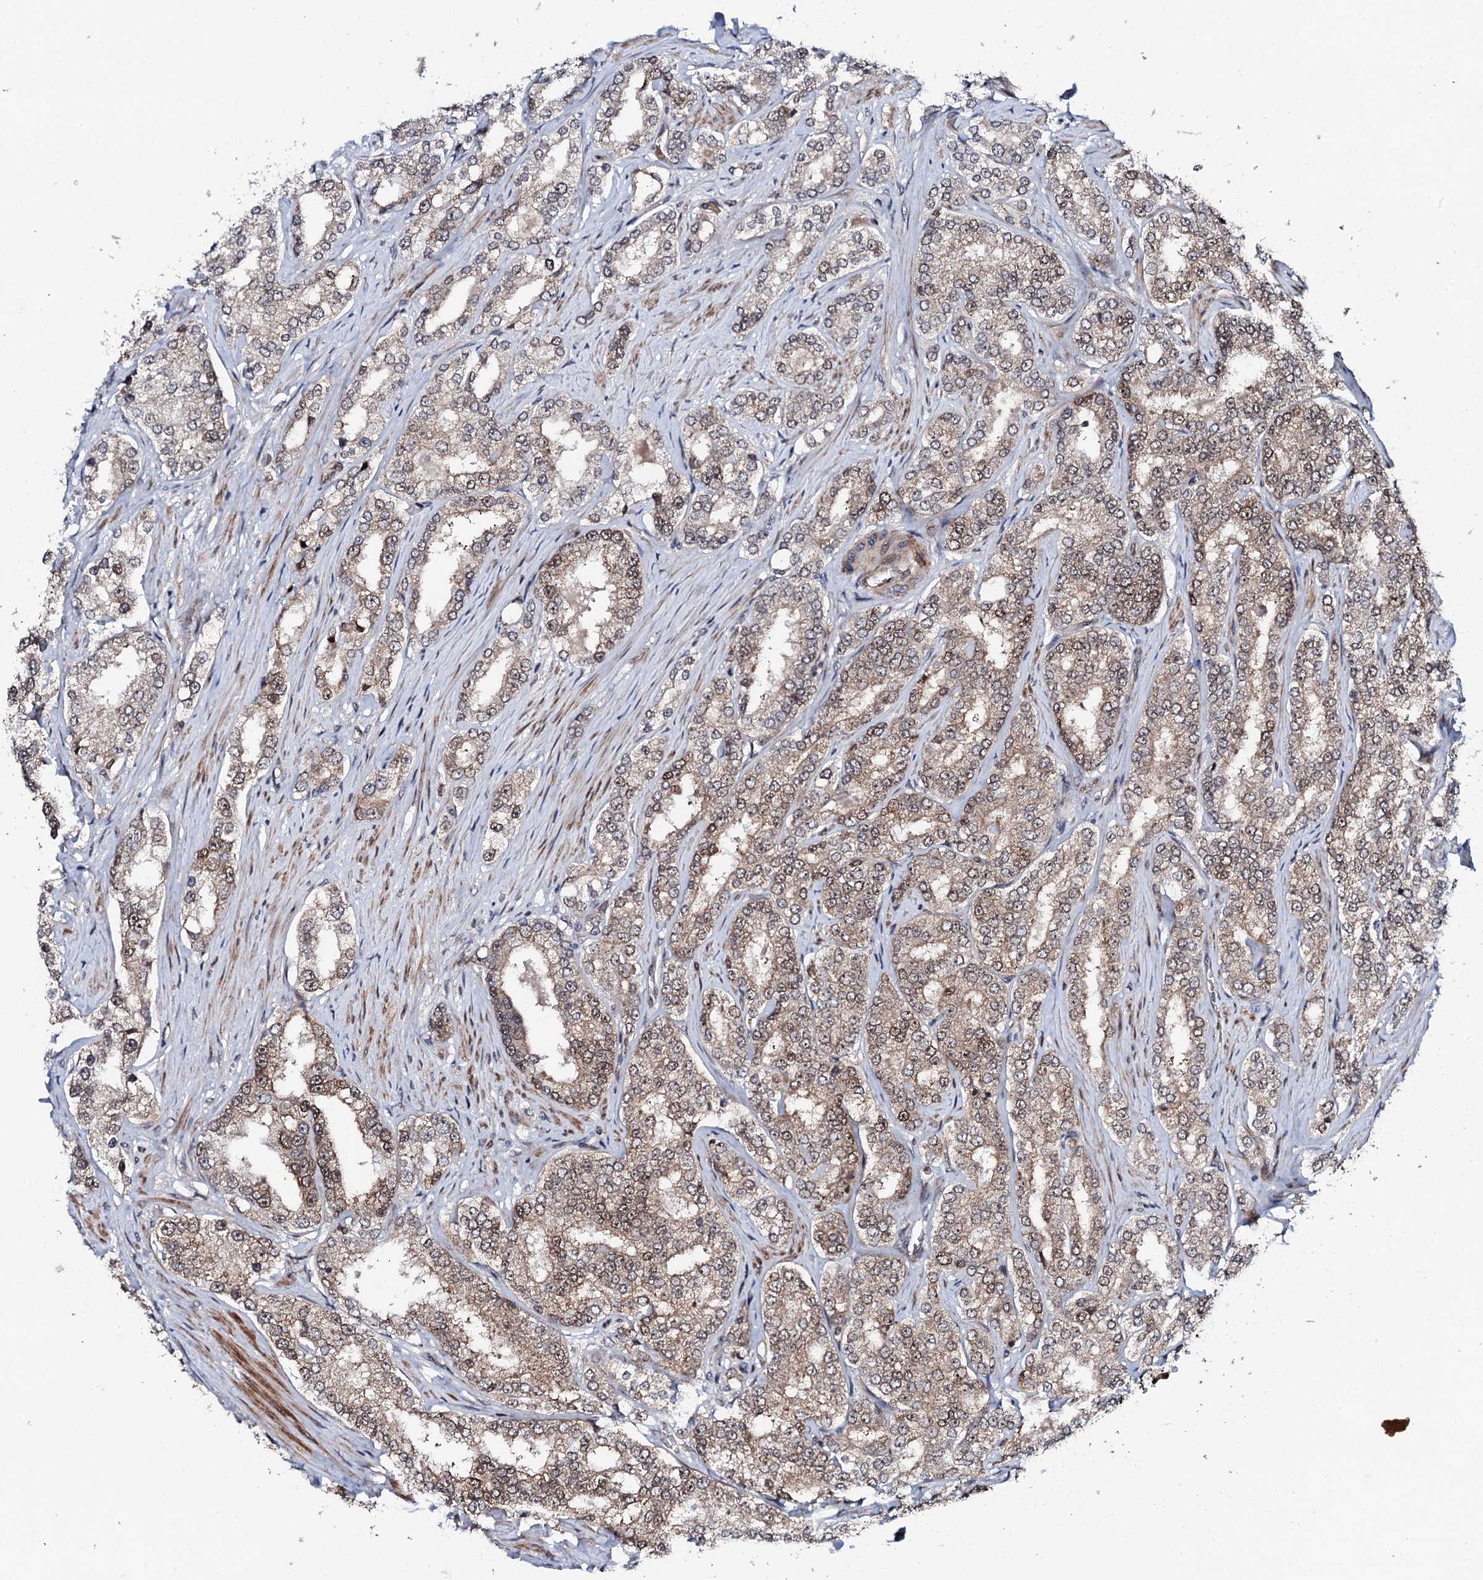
{"staining": {"intensity": "weak", "quantity": ">75%", "location": "cytoplasmic/membranous,nuclear"}, "tissue": "prostate cancer", "cell_type": "Tumor cells", "image_type": "cancer", "snomed": [{"axis": "morphology", "description": "Normal tissue, NOS"}, {"axis": "morphology", "description": "Adenocarcinoma, High grade"}, {"axis": "topography", "description": "Prostate"}], "caption": "There is low levels of weak cytoplasmic/membranous and nuclear positivity in tumor cells of prostate high-grade adenocarcinoma, as demonstrated by immunohistochemical staining (brown color).", "gene": "FAM111A", "patient": {"sex": "male", "age": 83}}